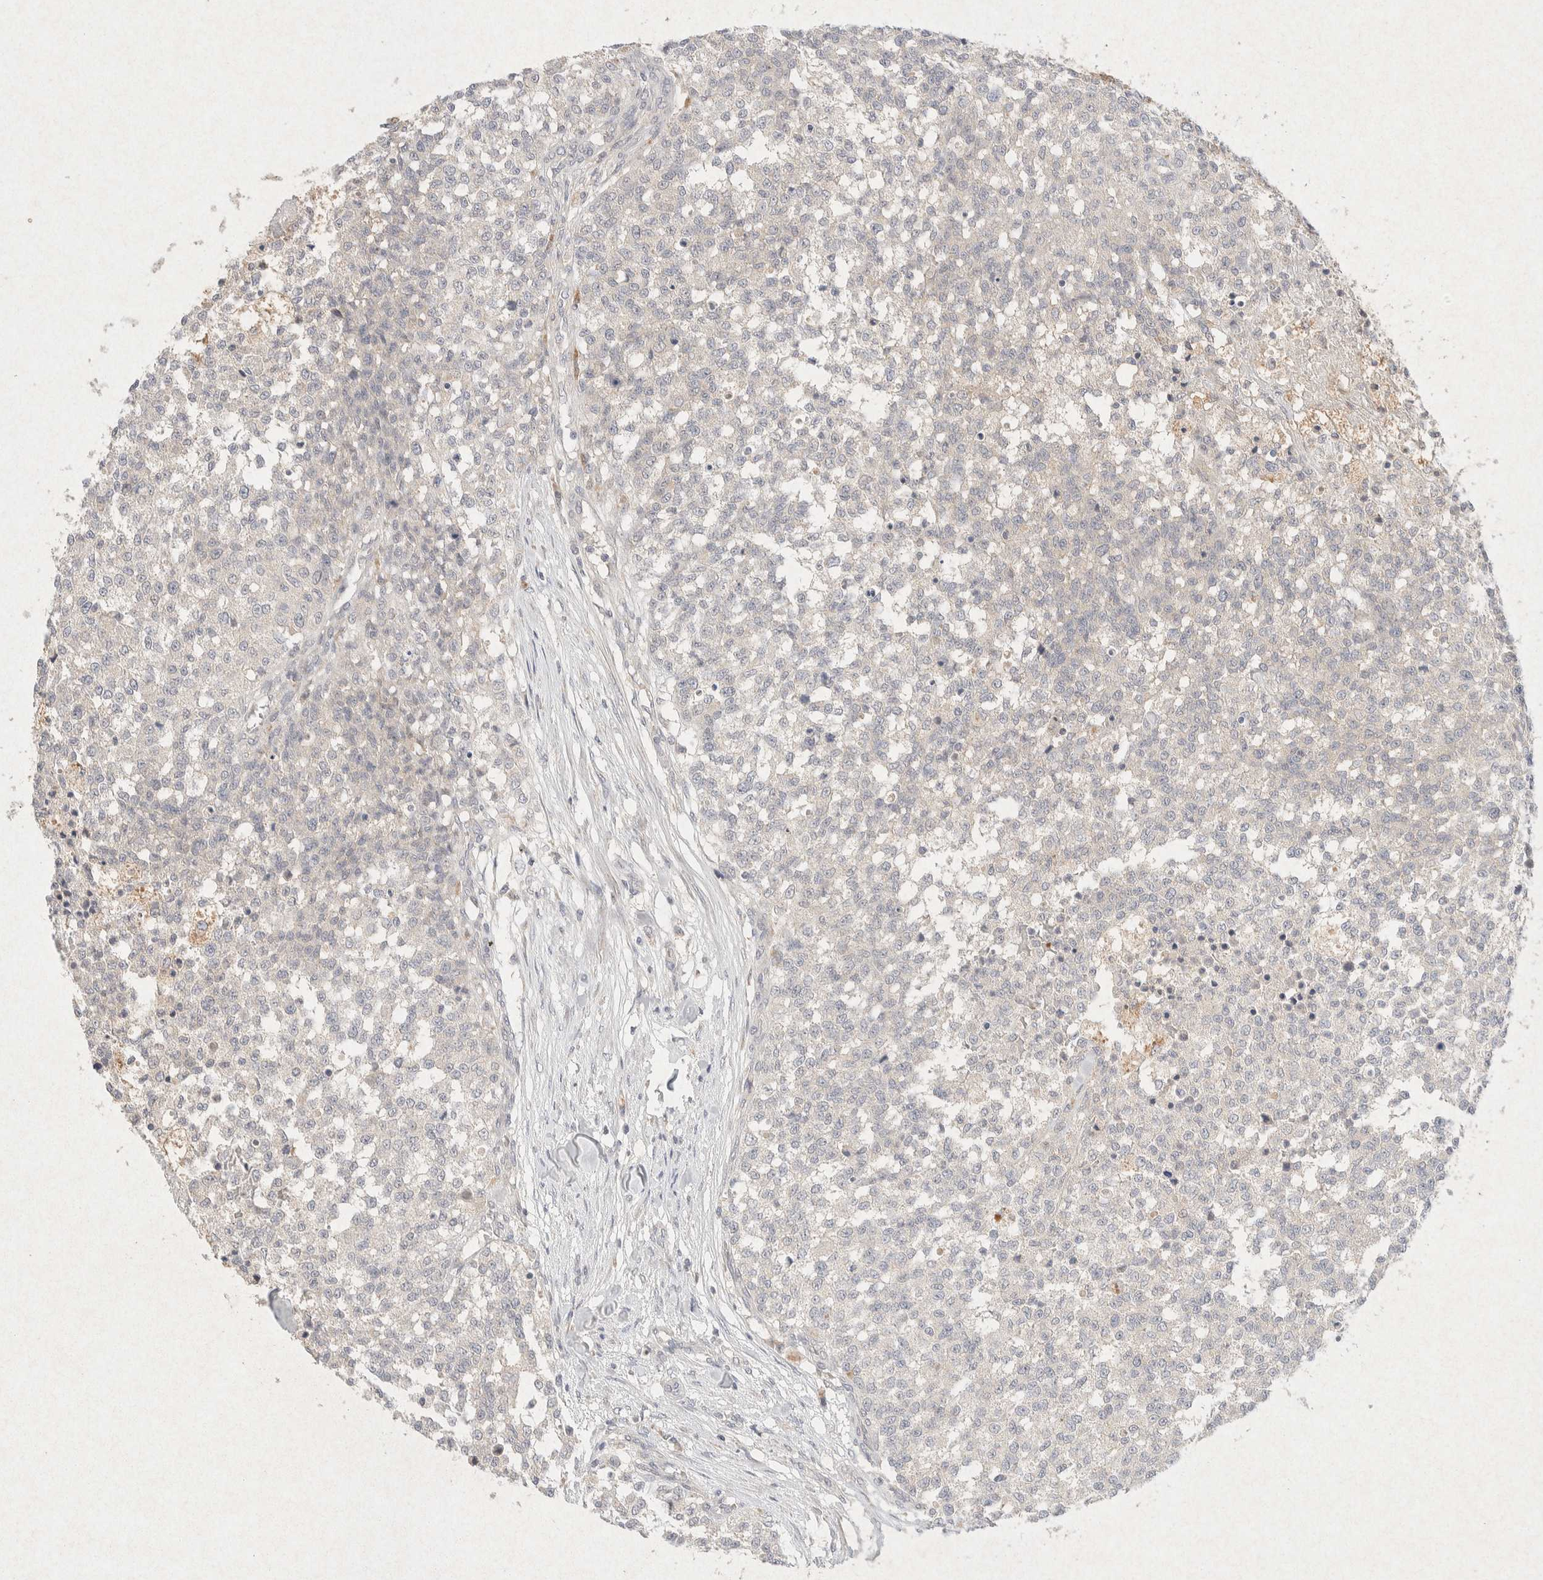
{"staining": {"intensity": "negative", "quantity": "none", "location": "none"}, "tissue": "testis cancer", "cell_type": "Tumor cells", "image_type": "cancer", "snomed": [{"axis": "morphology", "description": "Seminoma, NOS"}, {"axis": "topography", "description": "Testis"}], "caption": "The immunohistochemistry (IHC) histopathology image has no significant positivity in tumor cells of seminoma (testis) tissue.", "gene": "GNAI1", "patient": {"sex": "male", "age": 59}}